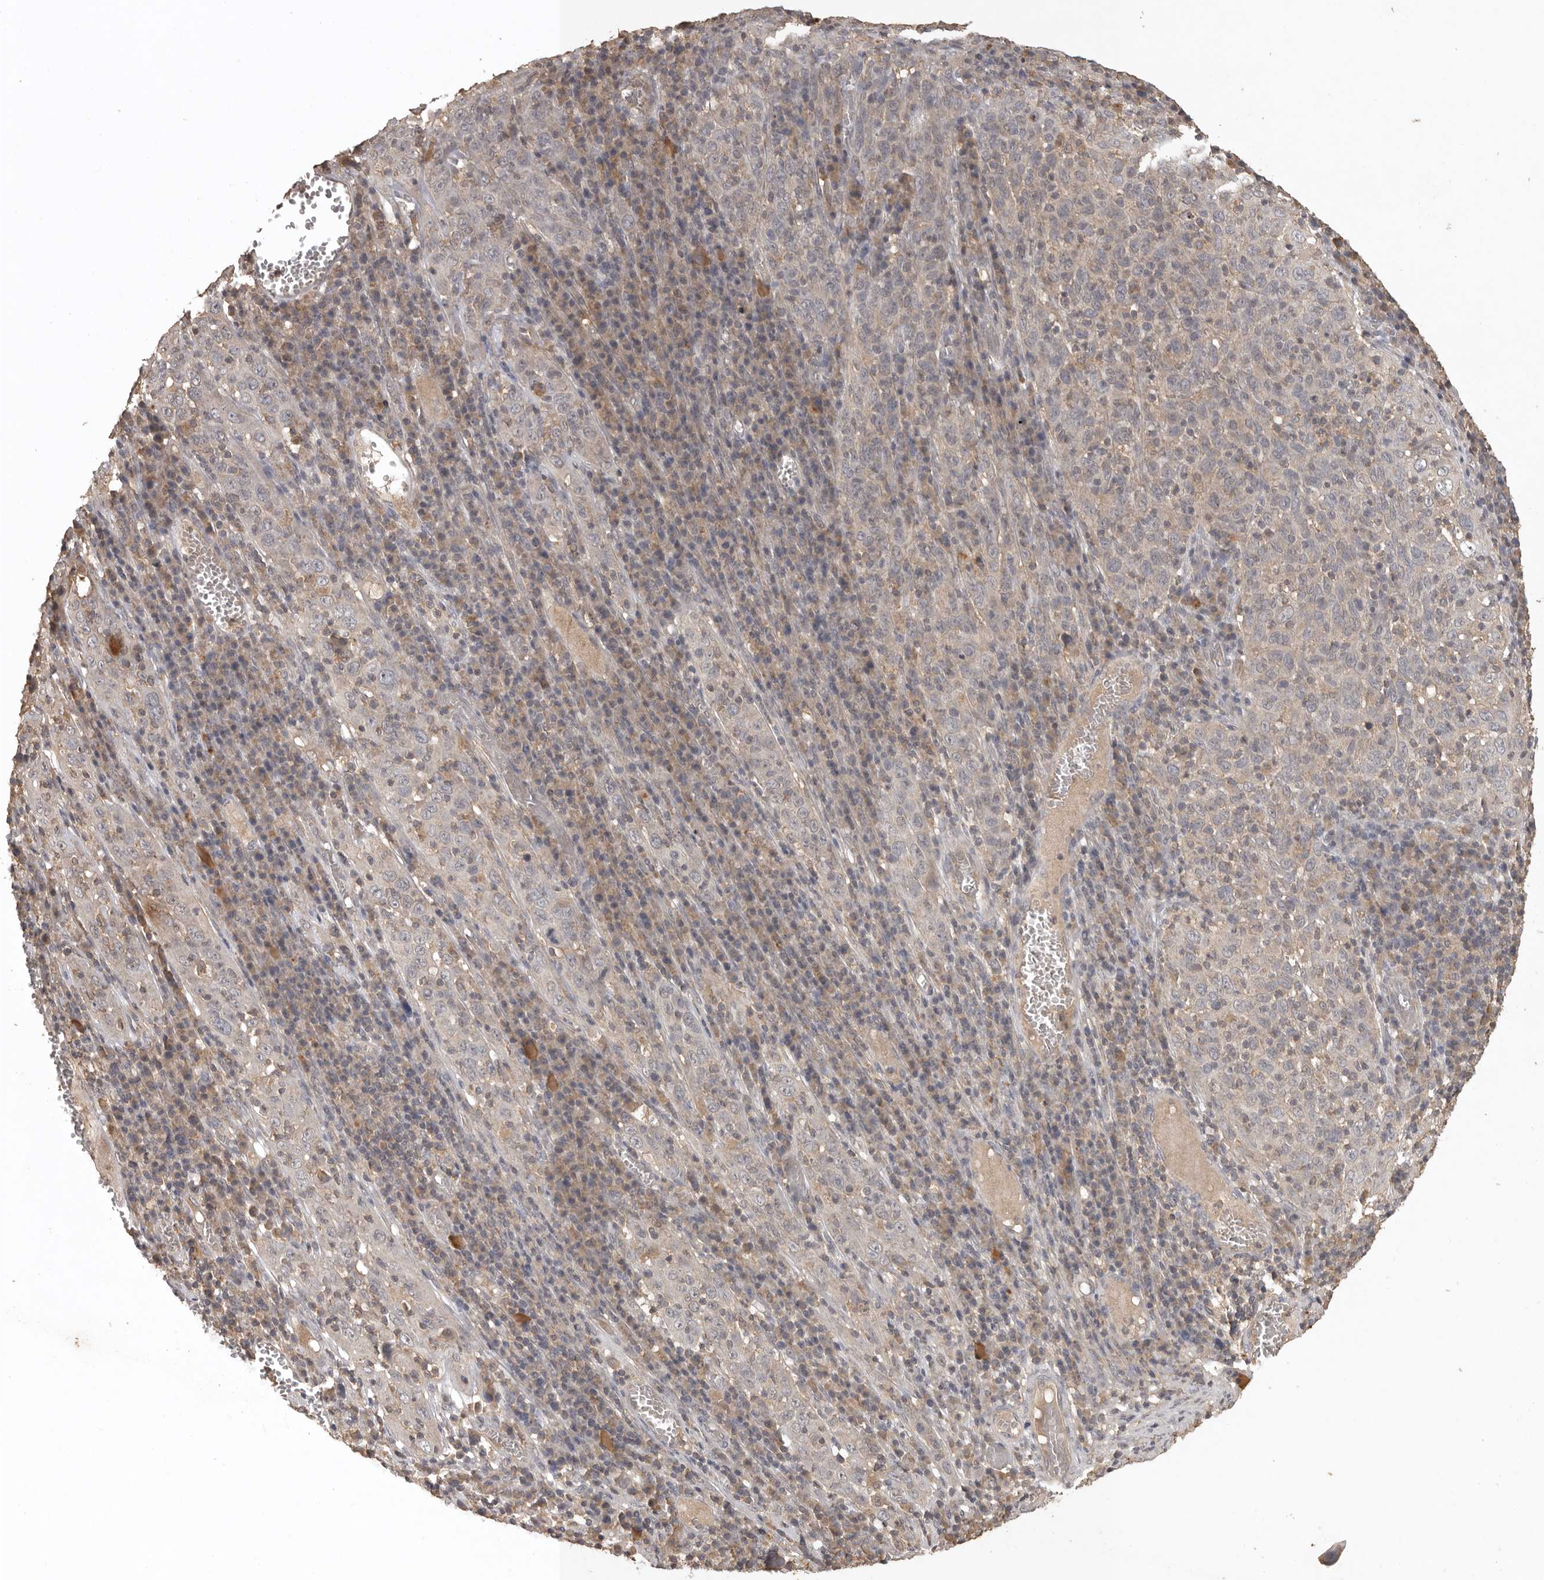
{"staining": {"intensity": "negative", "quantity": "none", "location": "none"}, "tissue": "cervical cancer", "cell_type": "Tumor cells", "image_type": "cancer", "snomed": [{"axis": "morphology", "description": "Squamous cell carcinoma, NOS"}, {"axis": "topography", "description": "Cervix"}], "caption": "Tumor cells show no significant protein staining in cervical squamous cell carcinoma. (Immunohistochemistry (ihc), brightfield microscopy, high magnification).", "gene": "ADAMTS4", "patient": {"sex": "female", "age": 46}}